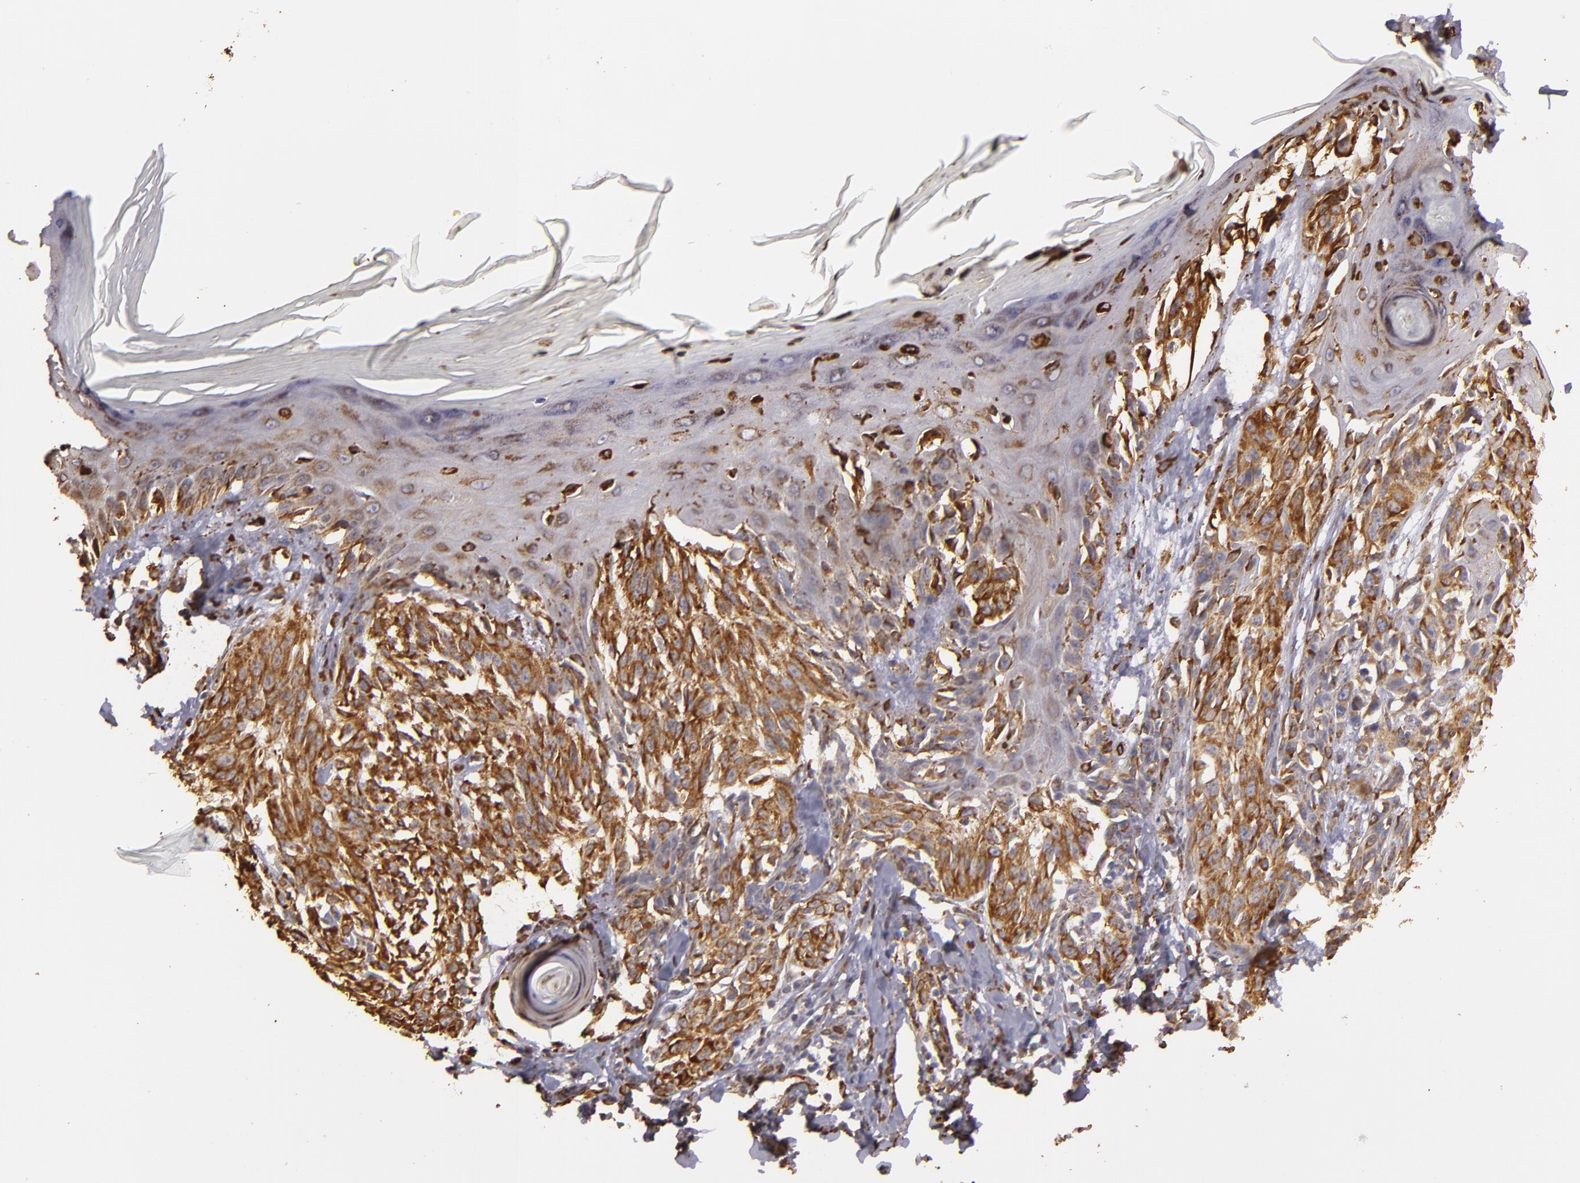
{"staining": {"intensity": "strong", "quantity": ">75%", "location": "cytoplasmic/membranous"}, "tissue": "melanoma", "cell_type": "Tumor cells", "image_type": "cancer", "snomed": [{"axis": "morphology", "description": "Malignant melanoma, NOS"}, {"axis": "topography", "description": "Skin"}], "caption": "High-power microscopy captured an IHC histopathology image of melanoma, revealing strong cytoplasmic/membranous expression in approximately >75% of tumor cells. (Stains: DAB in brown, nuclei in blue, Microscopy: brightfield microscopy at high magnification).", "gene": "CYB5R3", "patient": {"sex": "female", "age": 77}}